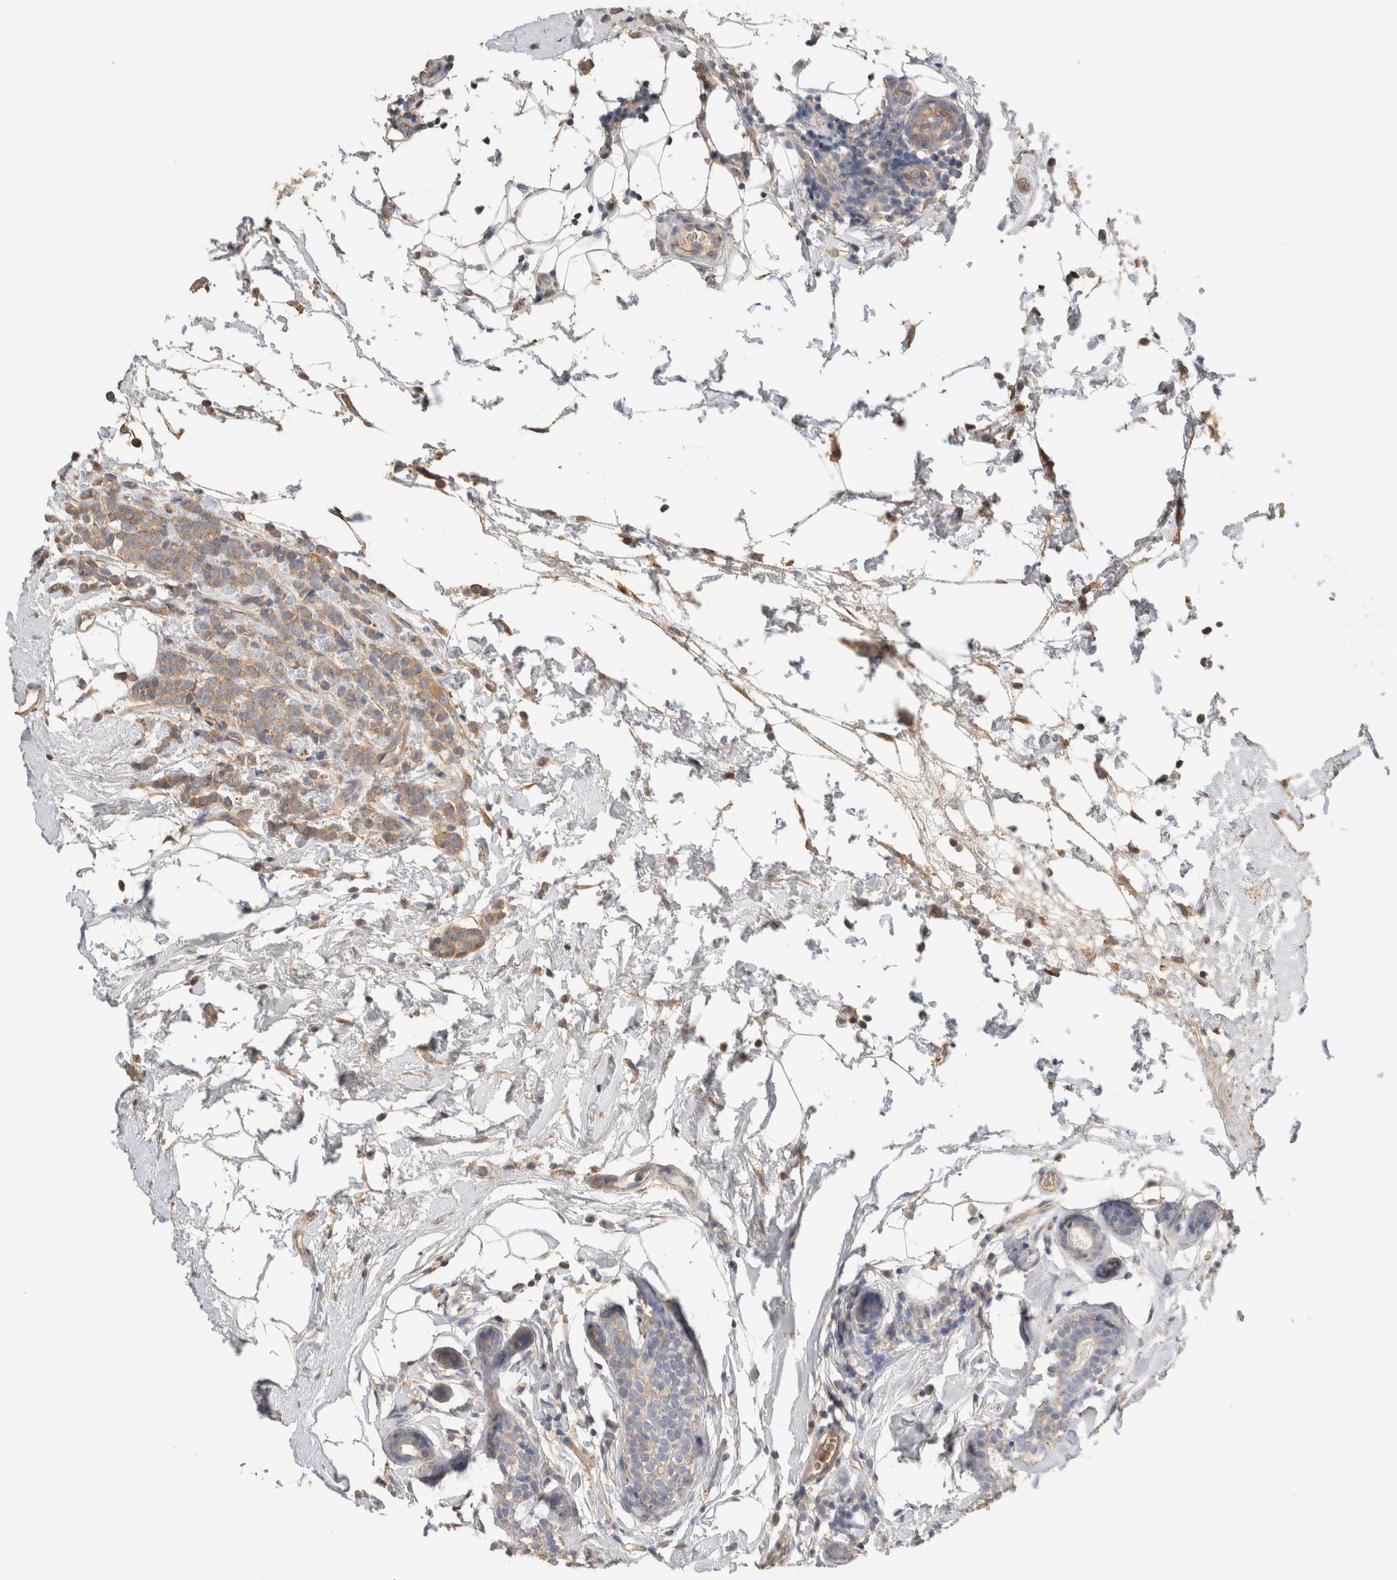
{"staining": {"intensity": "moderate", "quantity": ">75%", "location": "cytoplasmic/membranous"}, "tissue": "breast cancer", "cell_type": "Tumor cells", "image_type": "cancer", "snomed": [{"axis": "morphology", "description": "Lobular carcinoma"}, {"axis": "topography", "description": "Breast"}], "caption": "Lobular carcinoma (breast) stained with a protein marker shows moderate staining in tumor cells.", "gene": "EIF4G3", "patient": {"sex": "female", "age": 50}}